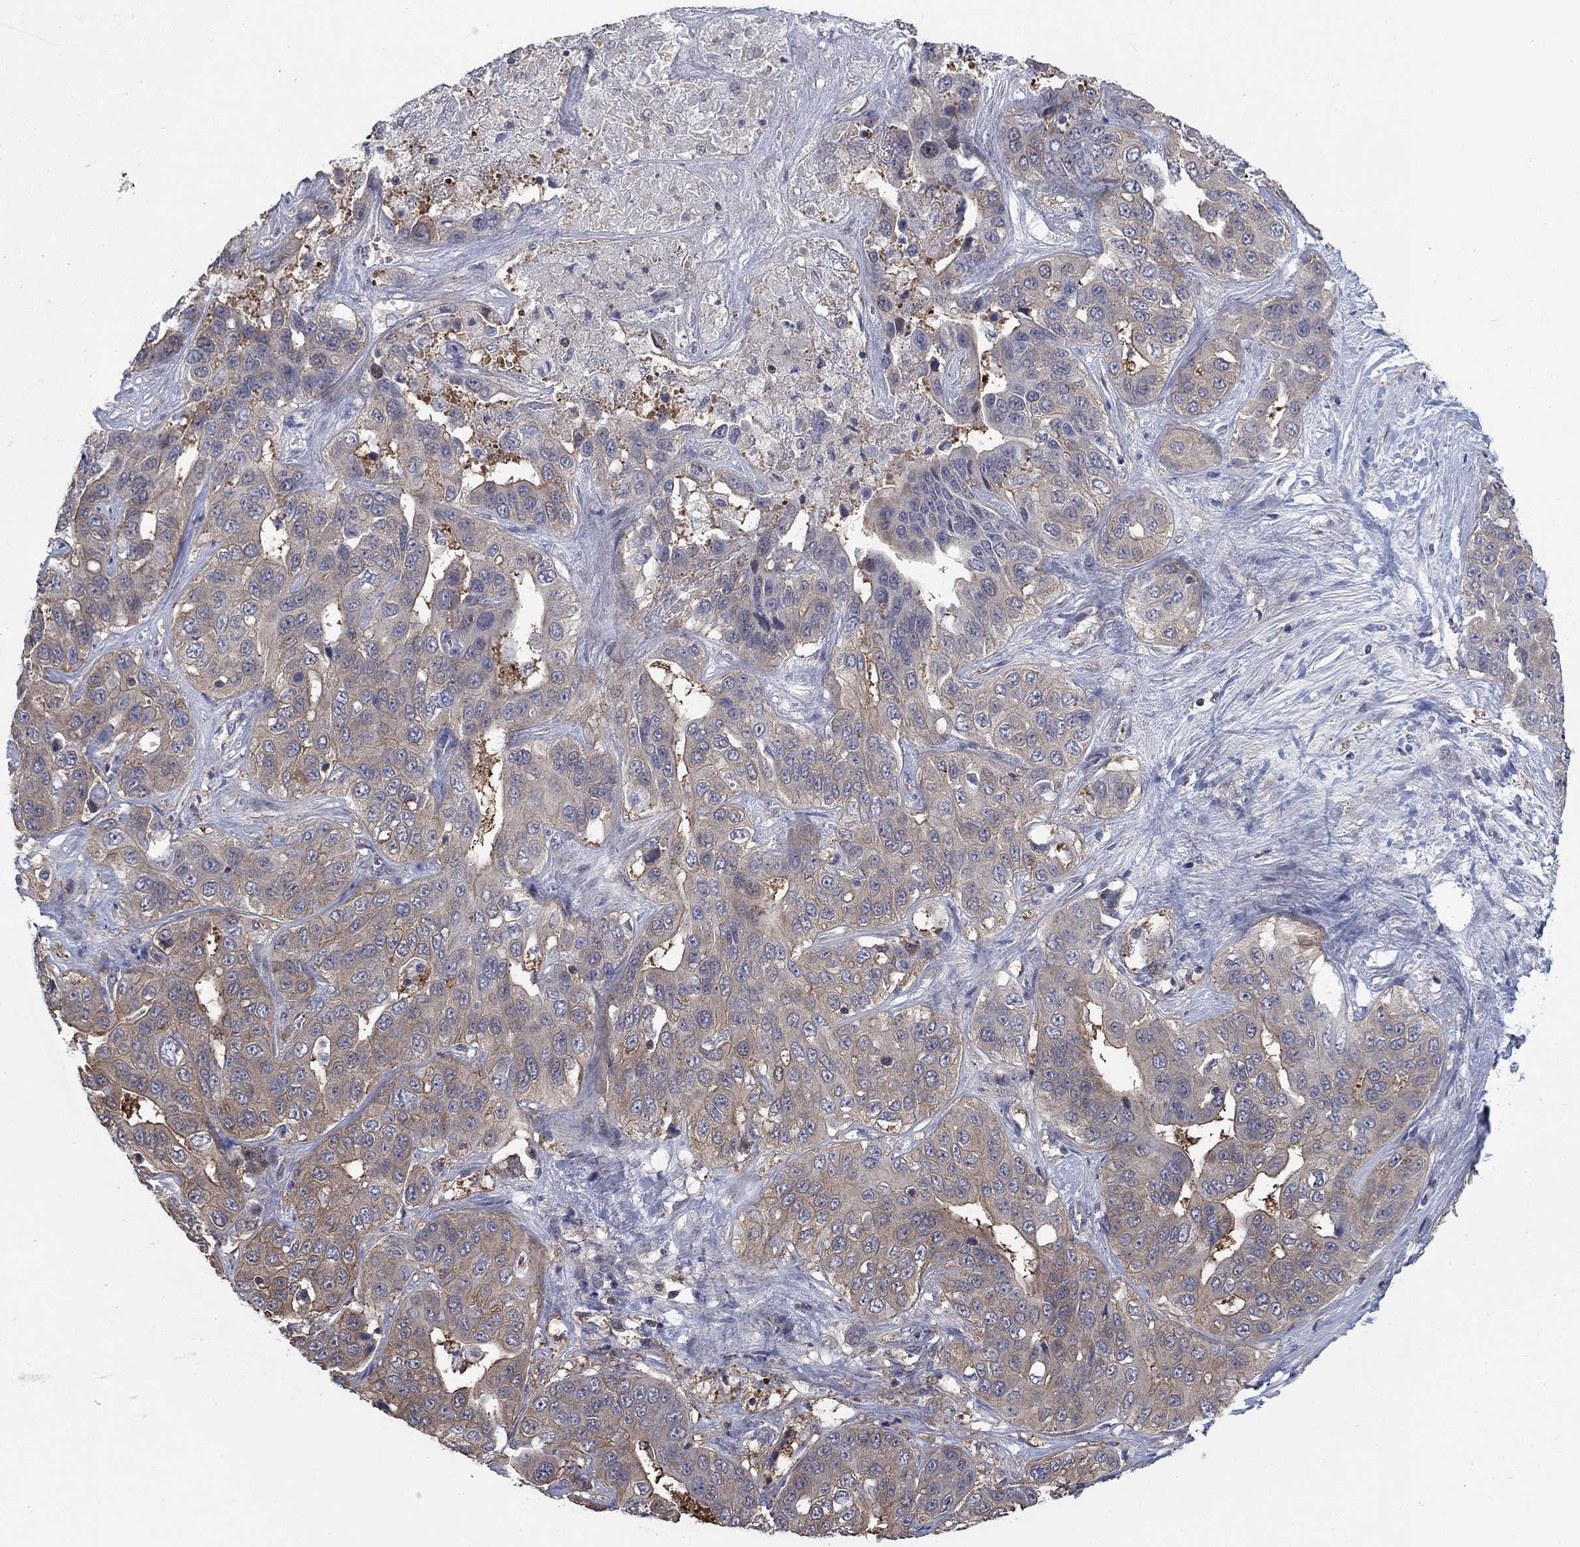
{"staining": {"intensity": "weak", "quantity": "25%-75%", "location": "cytoplasmic/membranous"}, "tissue": "liver cancer", "cell_type": "Tumor cells", "image_type": "cancer", "snomed": [{"axis": "morphology", "description": "Cholangiocarcinoma"}, {"axis": "topography", "description": "Liver"}], "caption": "Liver cholangiocarcinoma stained for a protein (brown) exhibits weak cytoplasmic/membranous positive staining in about 25%-75% of tumor cells.", "gene": "PDZD2", "patient": {"sex": "female", "age": 52}}